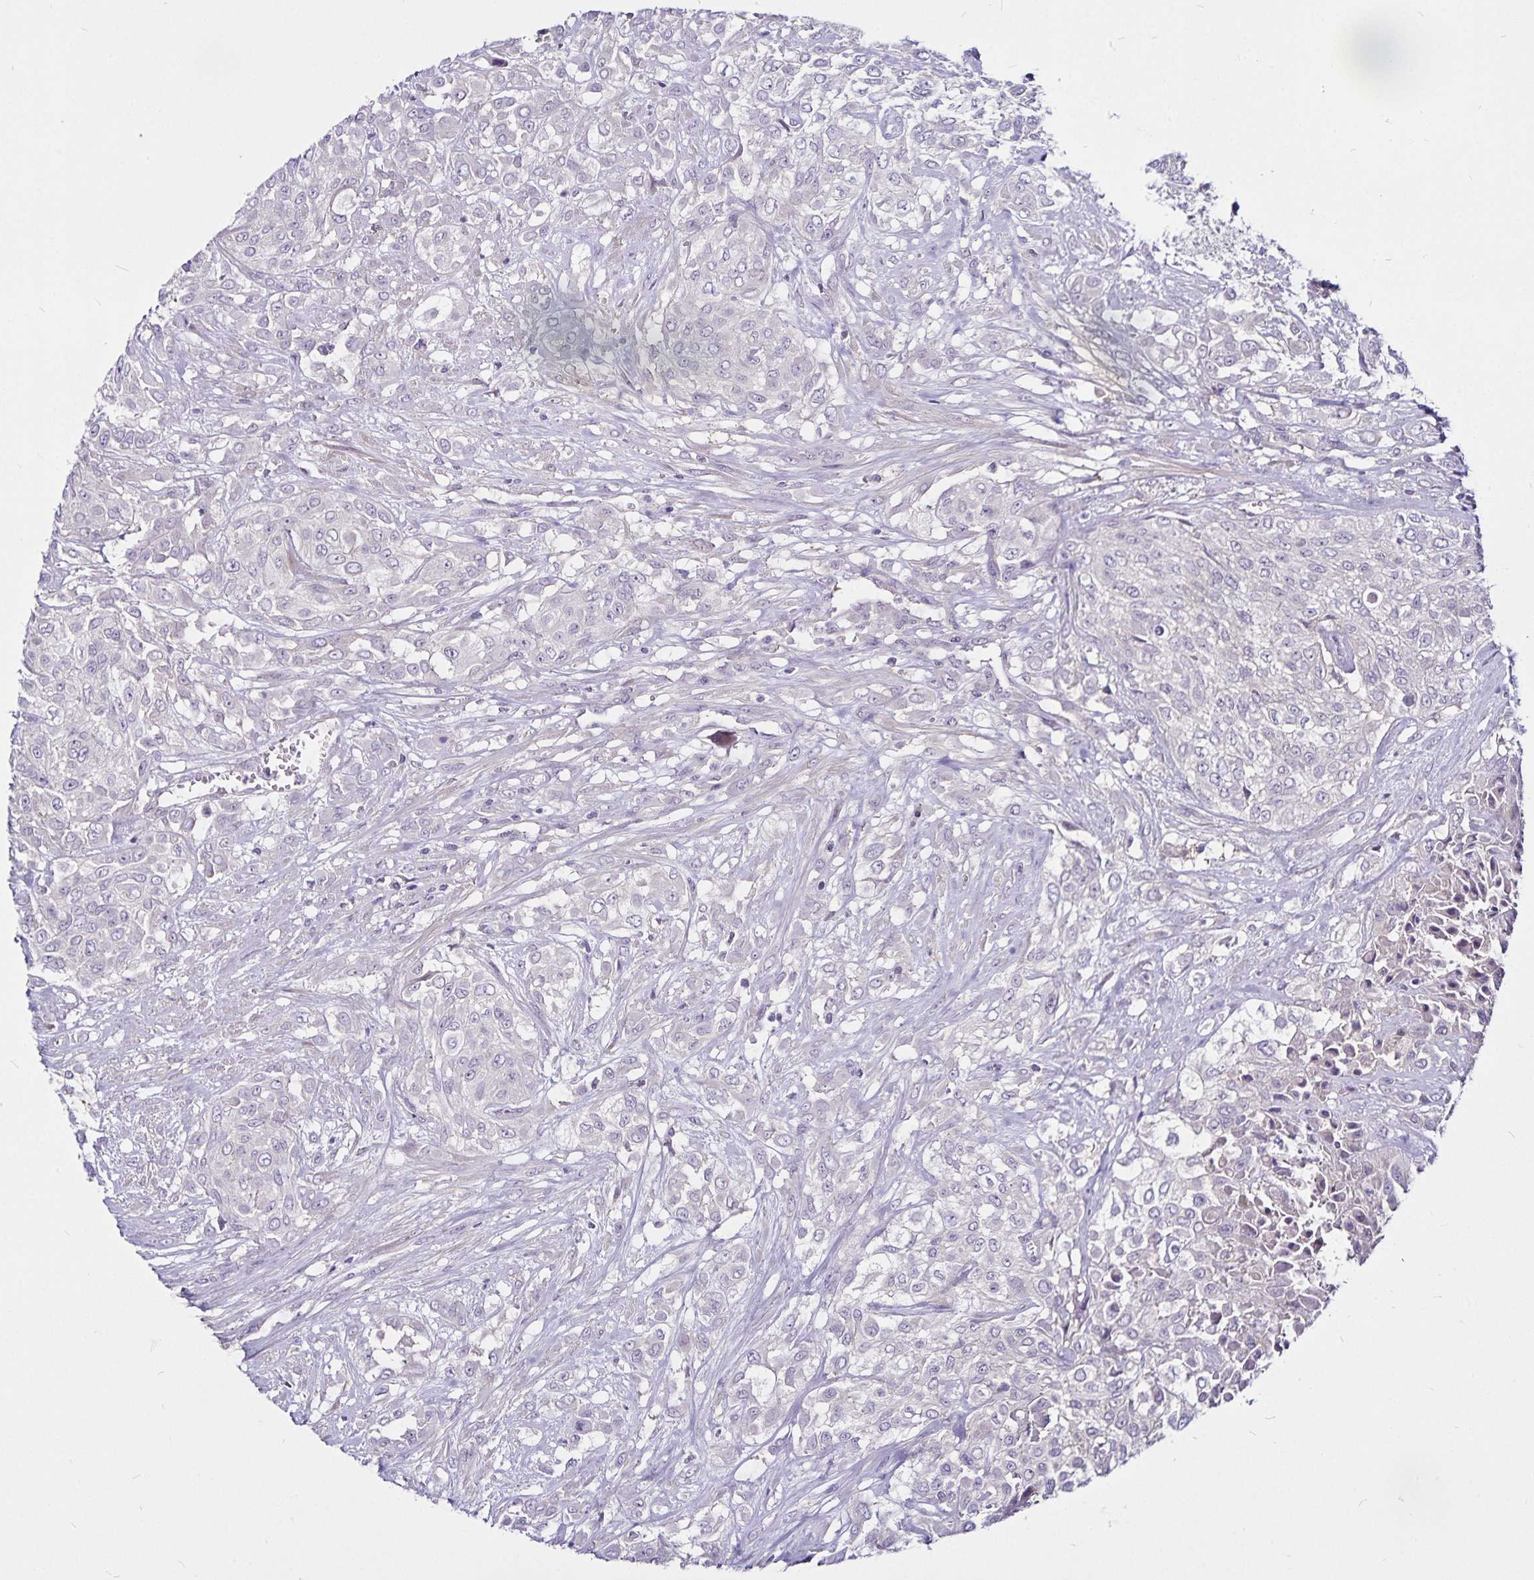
{"staining": {"intensity": "negative", "quantity": "none", "location": "none"}, "tissue": "urothelial cancer", "cell_type": "Tumor cells", "image_type": "cancer", "snomed": [{"axis": "morphology", "description": "Urothelial carcinoma, High grade"}, {"axis": "topography", "description": "Urinary bladder"}], "caption": "Image shows no protein staining in tumor cells of high-grade urothelial carcinoma tissue.", "gene": "GNG12", "patient": {"sex": "male", "age": 57}}